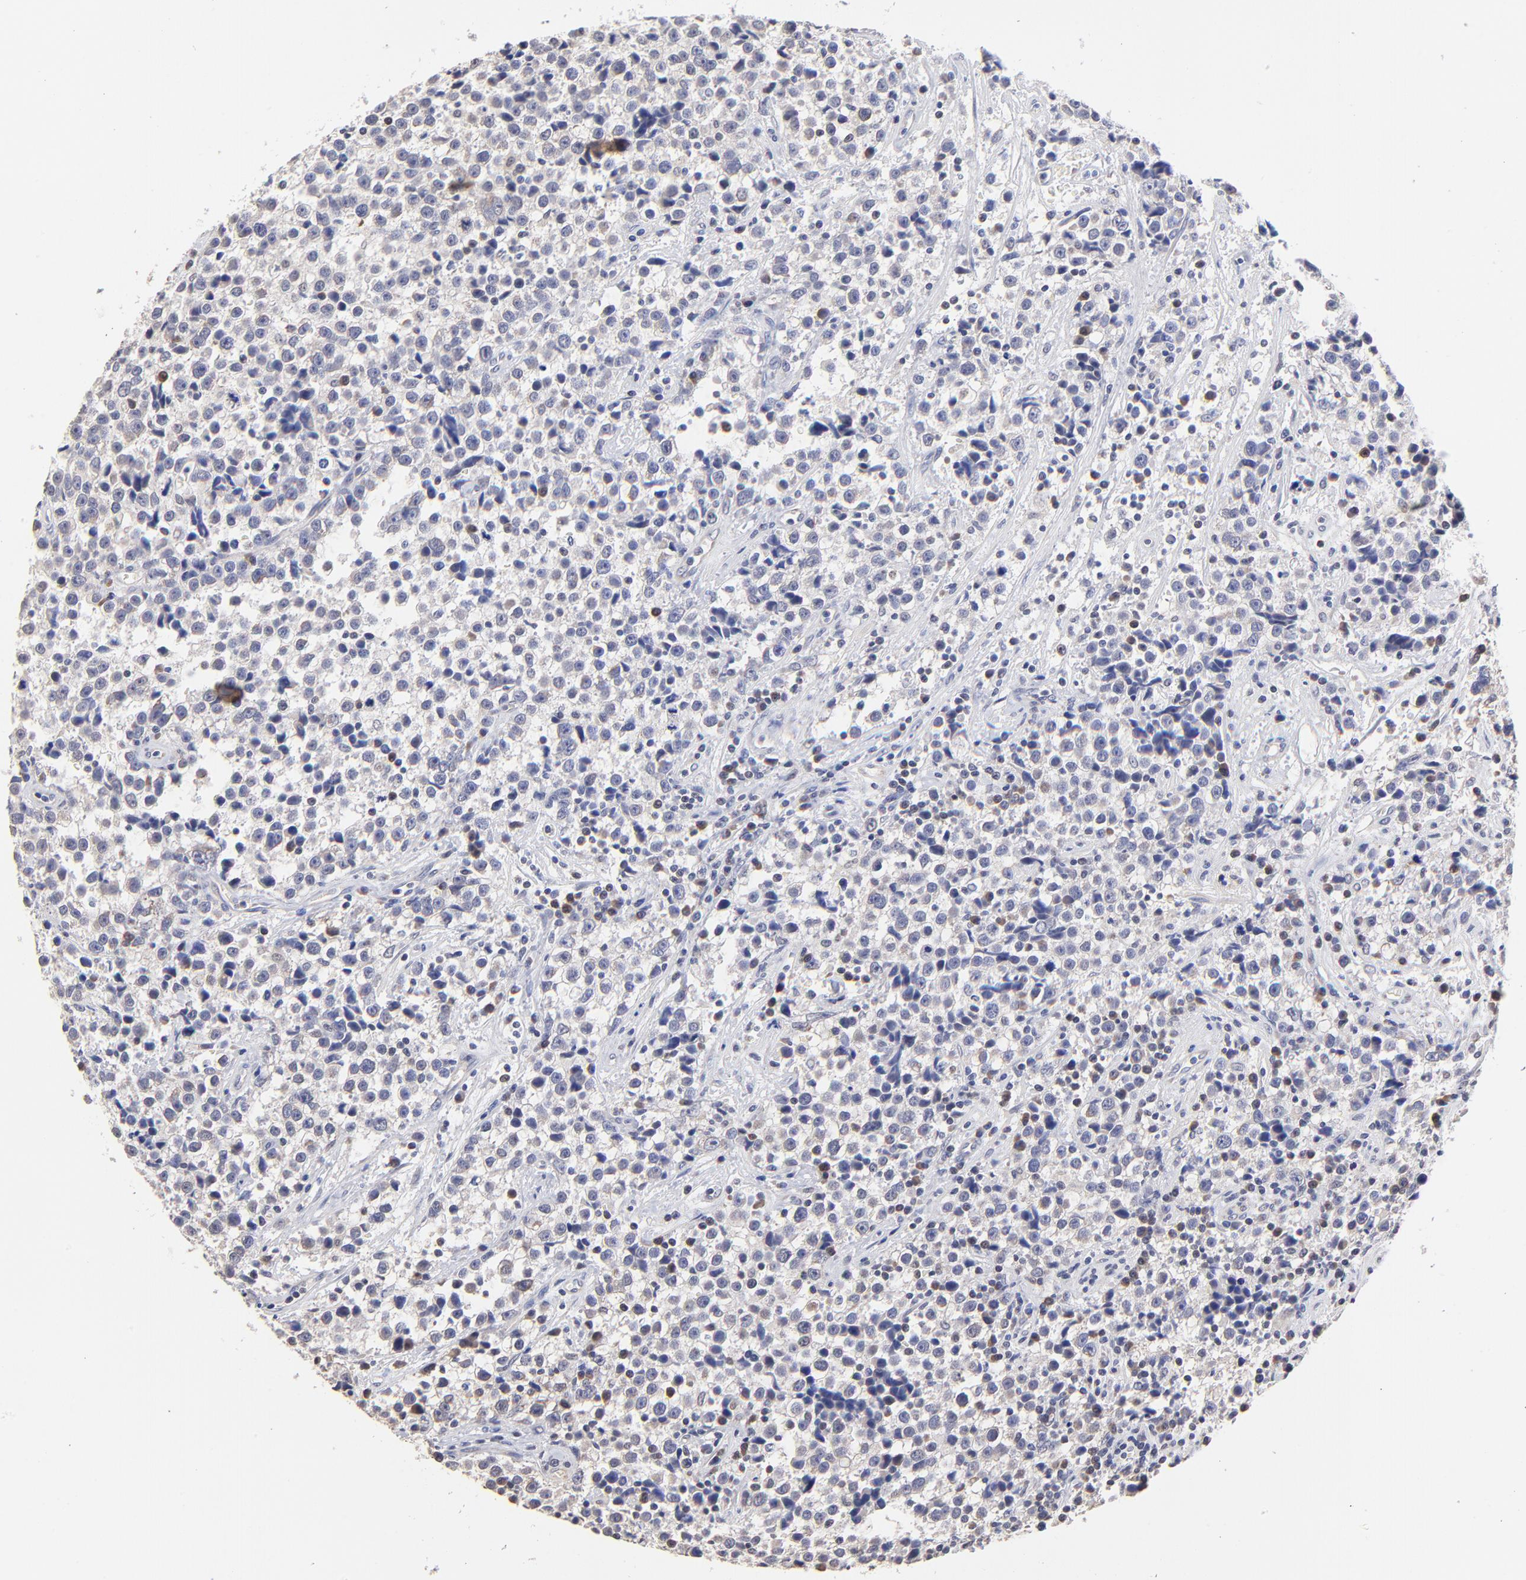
{"staining": {"intensity": "negative", "quantity": "none", "location": "none"}, "tissue": "testis cancer", "cell_type": "Tumor cells", "image_type": "cancer", "snomed": [{"axis": "morphology", "description": "Seminoma, NOS"}, {"axis": "topography", "description": "Testis"}], "caption": "An immunohistochemistry (IHC) histopathology image of seminoma (testis) is shown. There is no staining in tumor cells of seminoma (testis). Brightfield microscopy of immunohistochemistry stained with DAB (3,3'-diaminobenzidine) (brown) and hematoxylin (blue), captured at high magnification.", "gene": "BBOF1", "patient": {"sex": "male", "age": 38}}